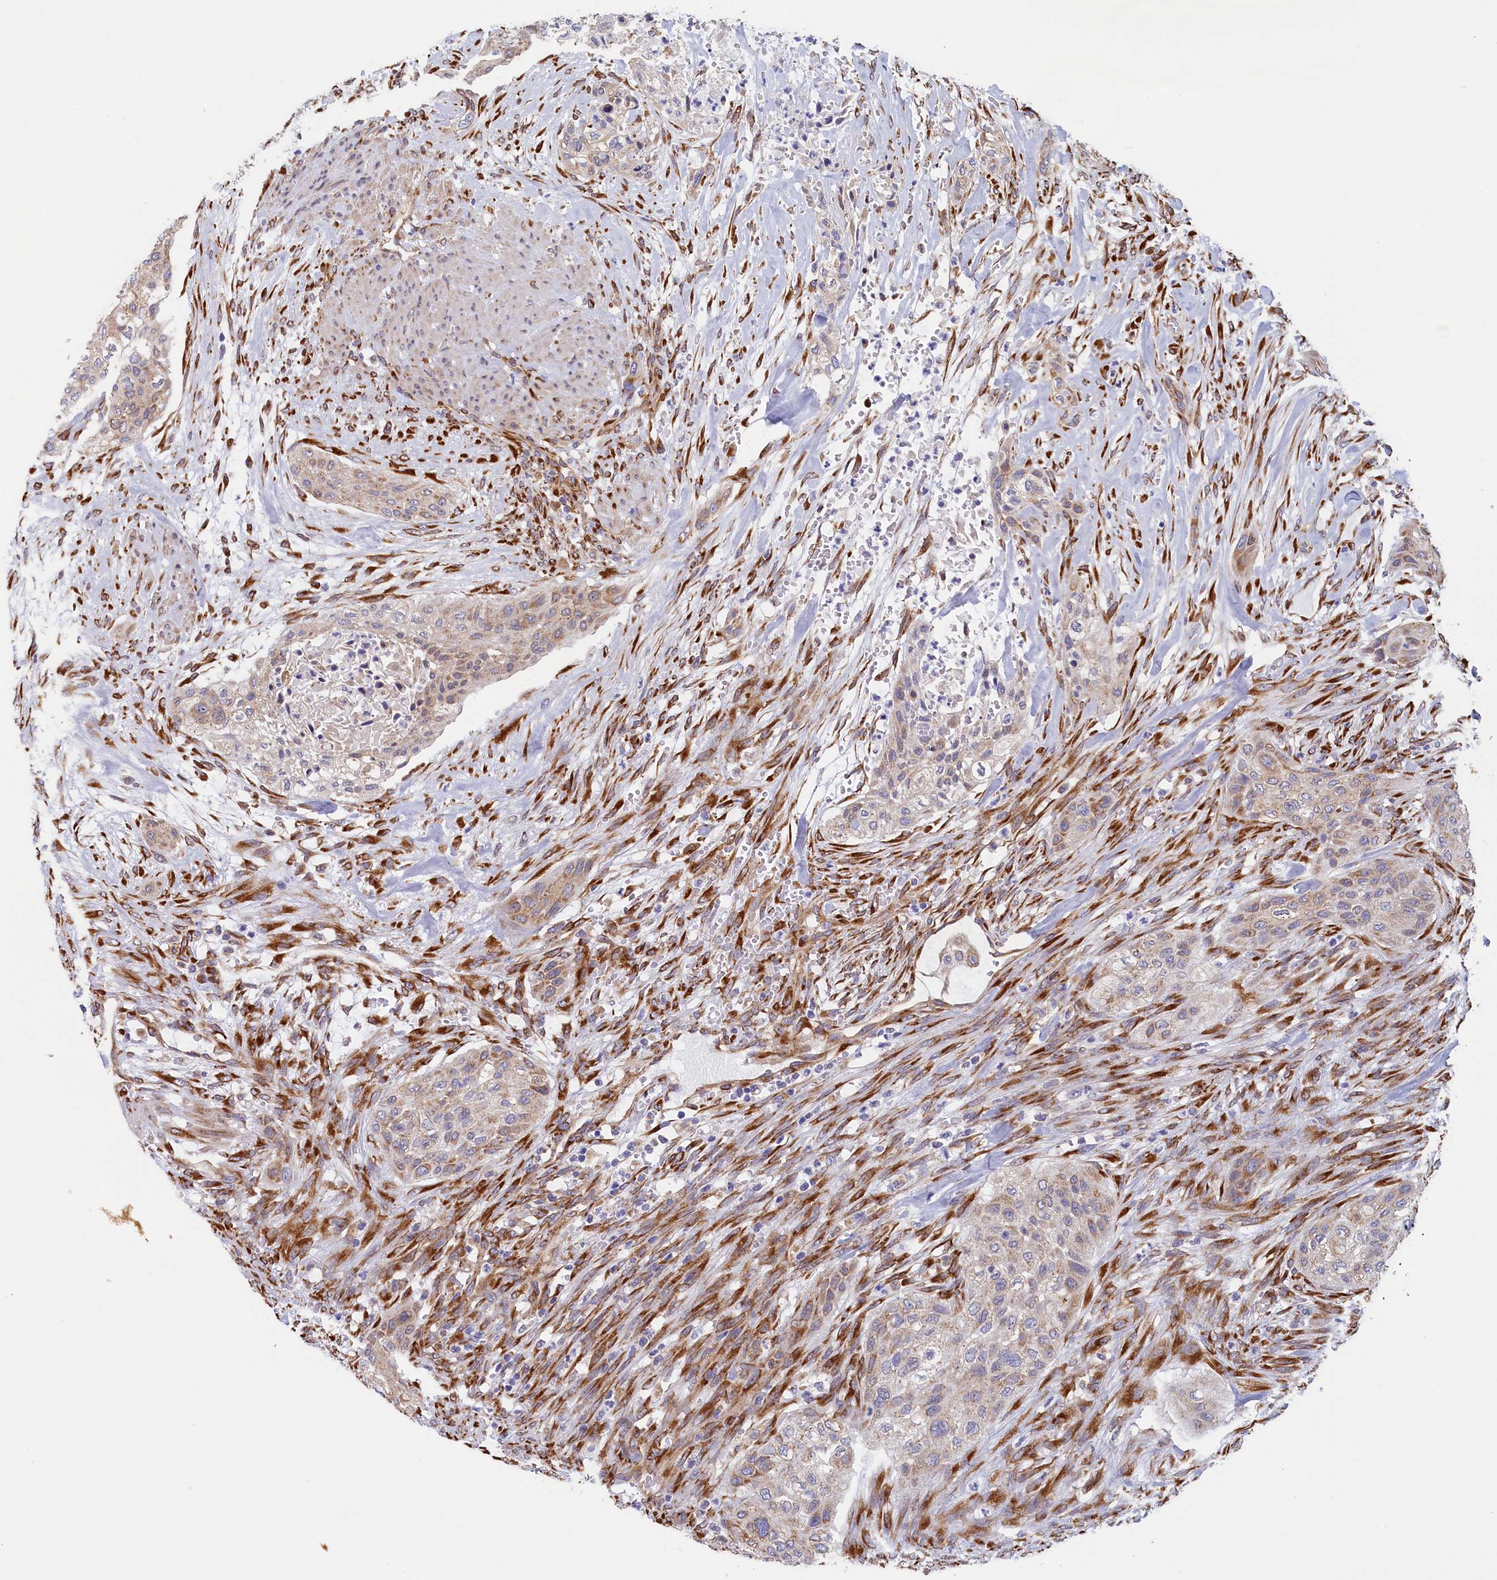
{"staining": {"intensity": "weak", "quantity": "<25%", "location": "cytoplasmic/membranous"}, "tissue": "urothelial cancer", "cell_type": "Tumor cells", "image_type": "cancer", "snomed": [{"axis": "morphology", "description": "Urothelial carcinoma, High grade"}, {"axis": "topography", "description": "Urinary bladder"}], "caption": "Tumor cells are negative for protein expression in human urothelial carcinoma (high-grade).", "gene": "CCDC68", "patient": {"sex": "male", "age": 35}}